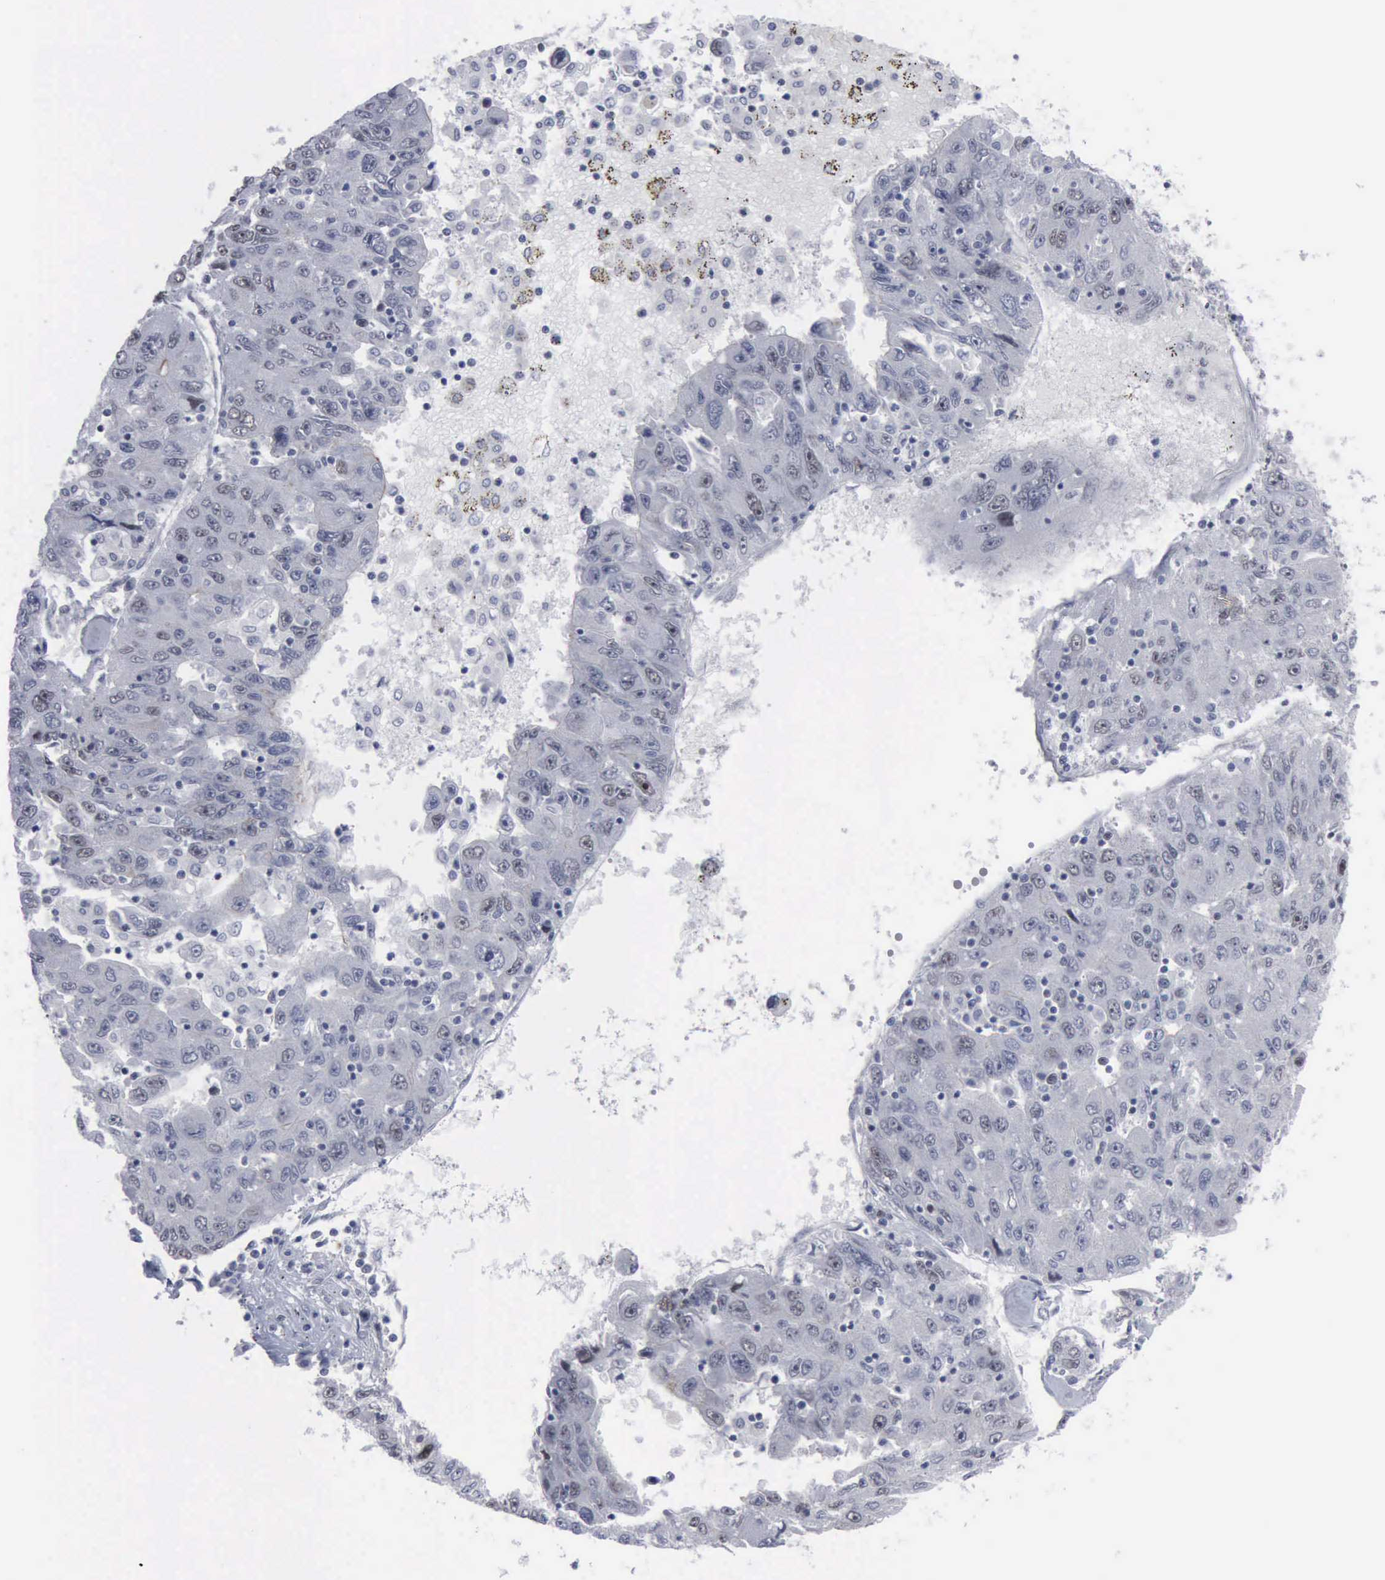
{"staining": {"intensity": "negative", "quantity": "none", "location": "none"}, "tissue": "liver cancer", "cell_type": "Tumor cells", "image_type": "cancer", "snomed": [{"axis": "morphology", "description": "Carcinoma, Hepatocellular, NOS"}, {"axis": "topography", "description": "Liver"}], "caption": "DAB (3,3'-diaminobenzidine) immunohistochemical staining of liver cancer demonstrates no significant positivity in tumor cells.", "gene": "MCM5", "patient": {"sex": "male", "age": 49}}